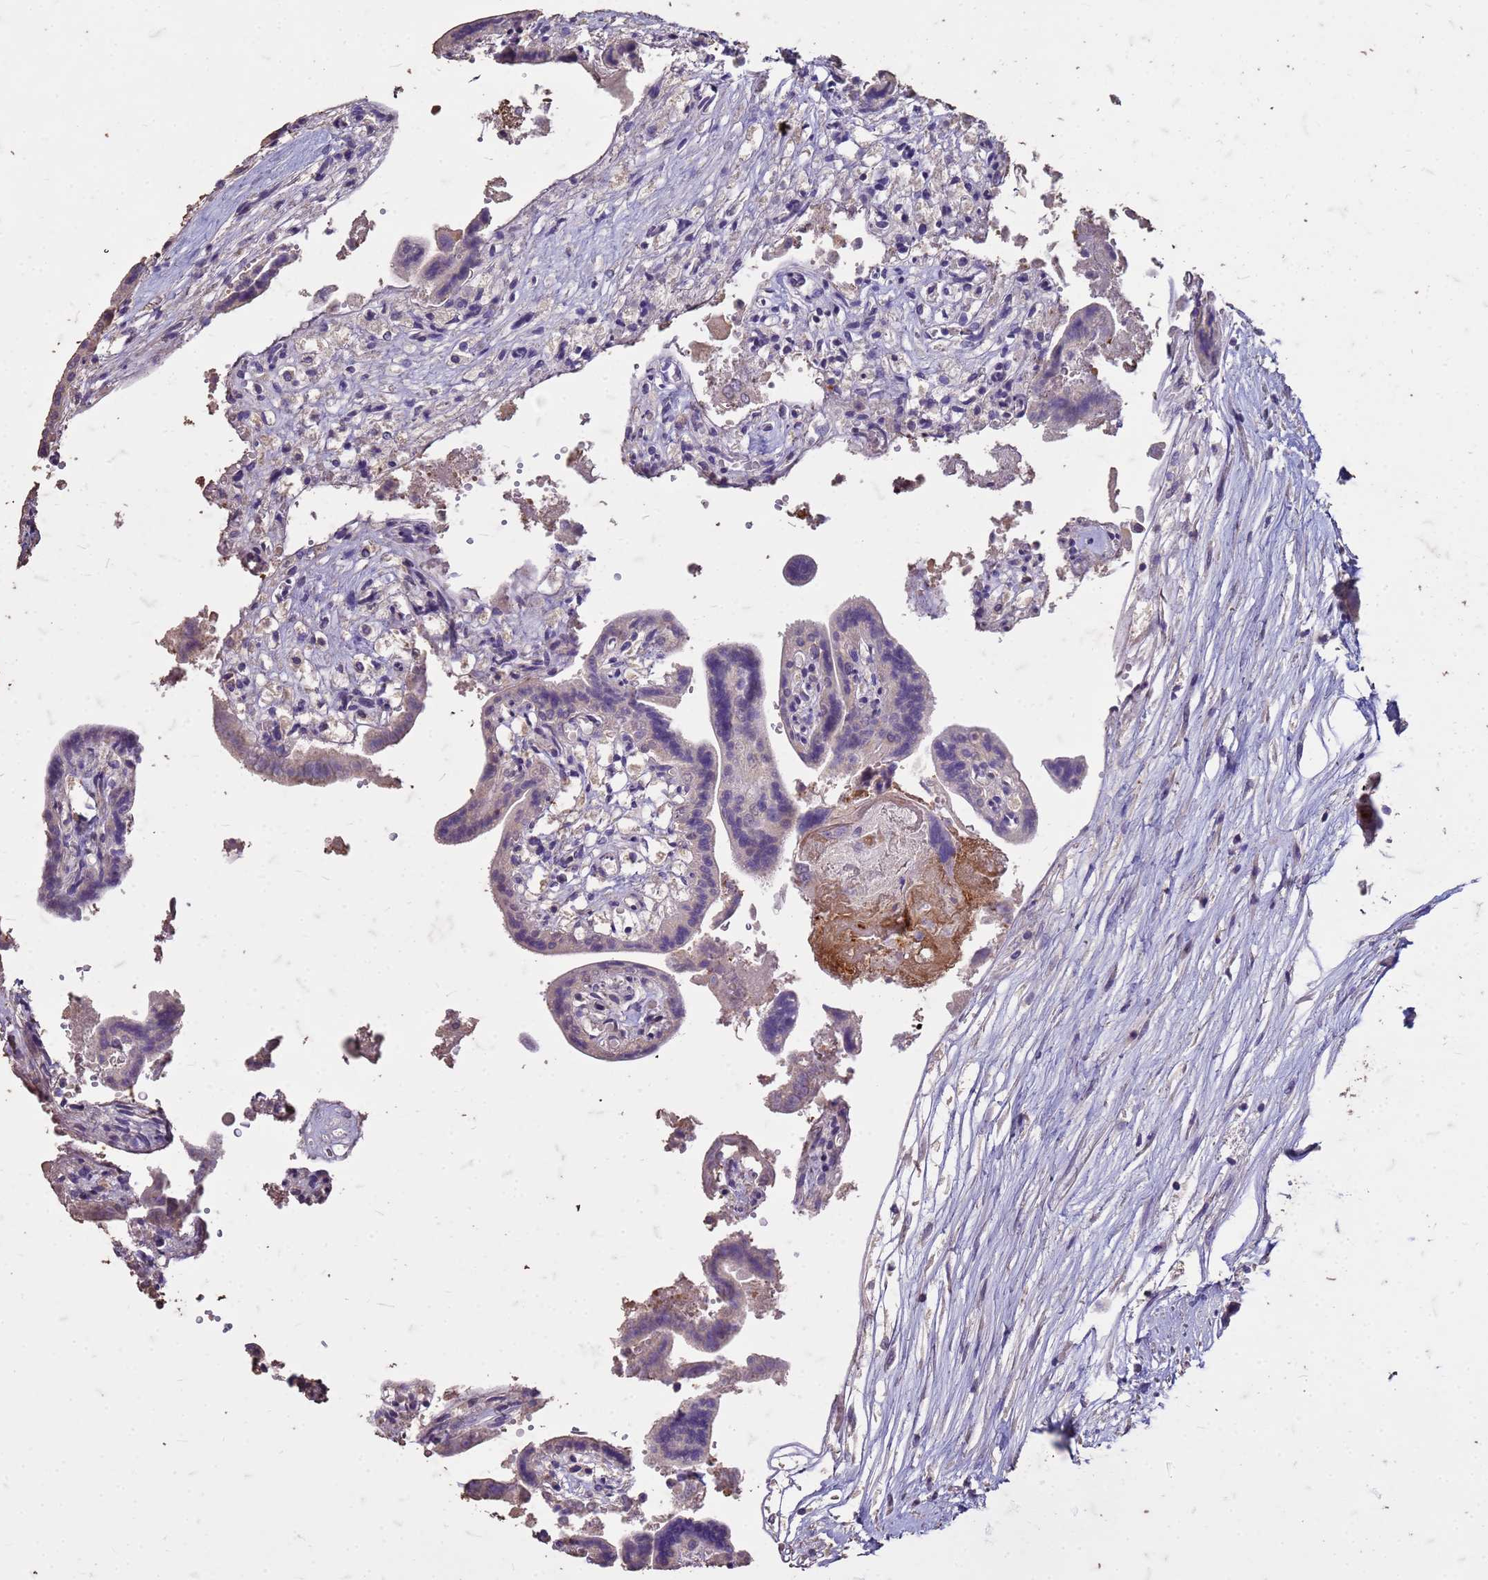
{"staining": {"intensity": "moderate", "quantity": "<25%", "location": "nuclear"}, "tissue": "placenta", "cell_type": "Trophoblastic cells", "image_type": "normal", "snomed": [{"axis": "morphology", "description": "Normal tissue, NOS"}, {"axis": "topography", "description": "Placenta"}], "caption": "The photomicrograph shows staining of normal placenta, revealing moderate nuclear protein staining (brown color) within trophoblastic cells.", "gene": "FAM184B", "patient": {"sex": "female", "age": 37}}